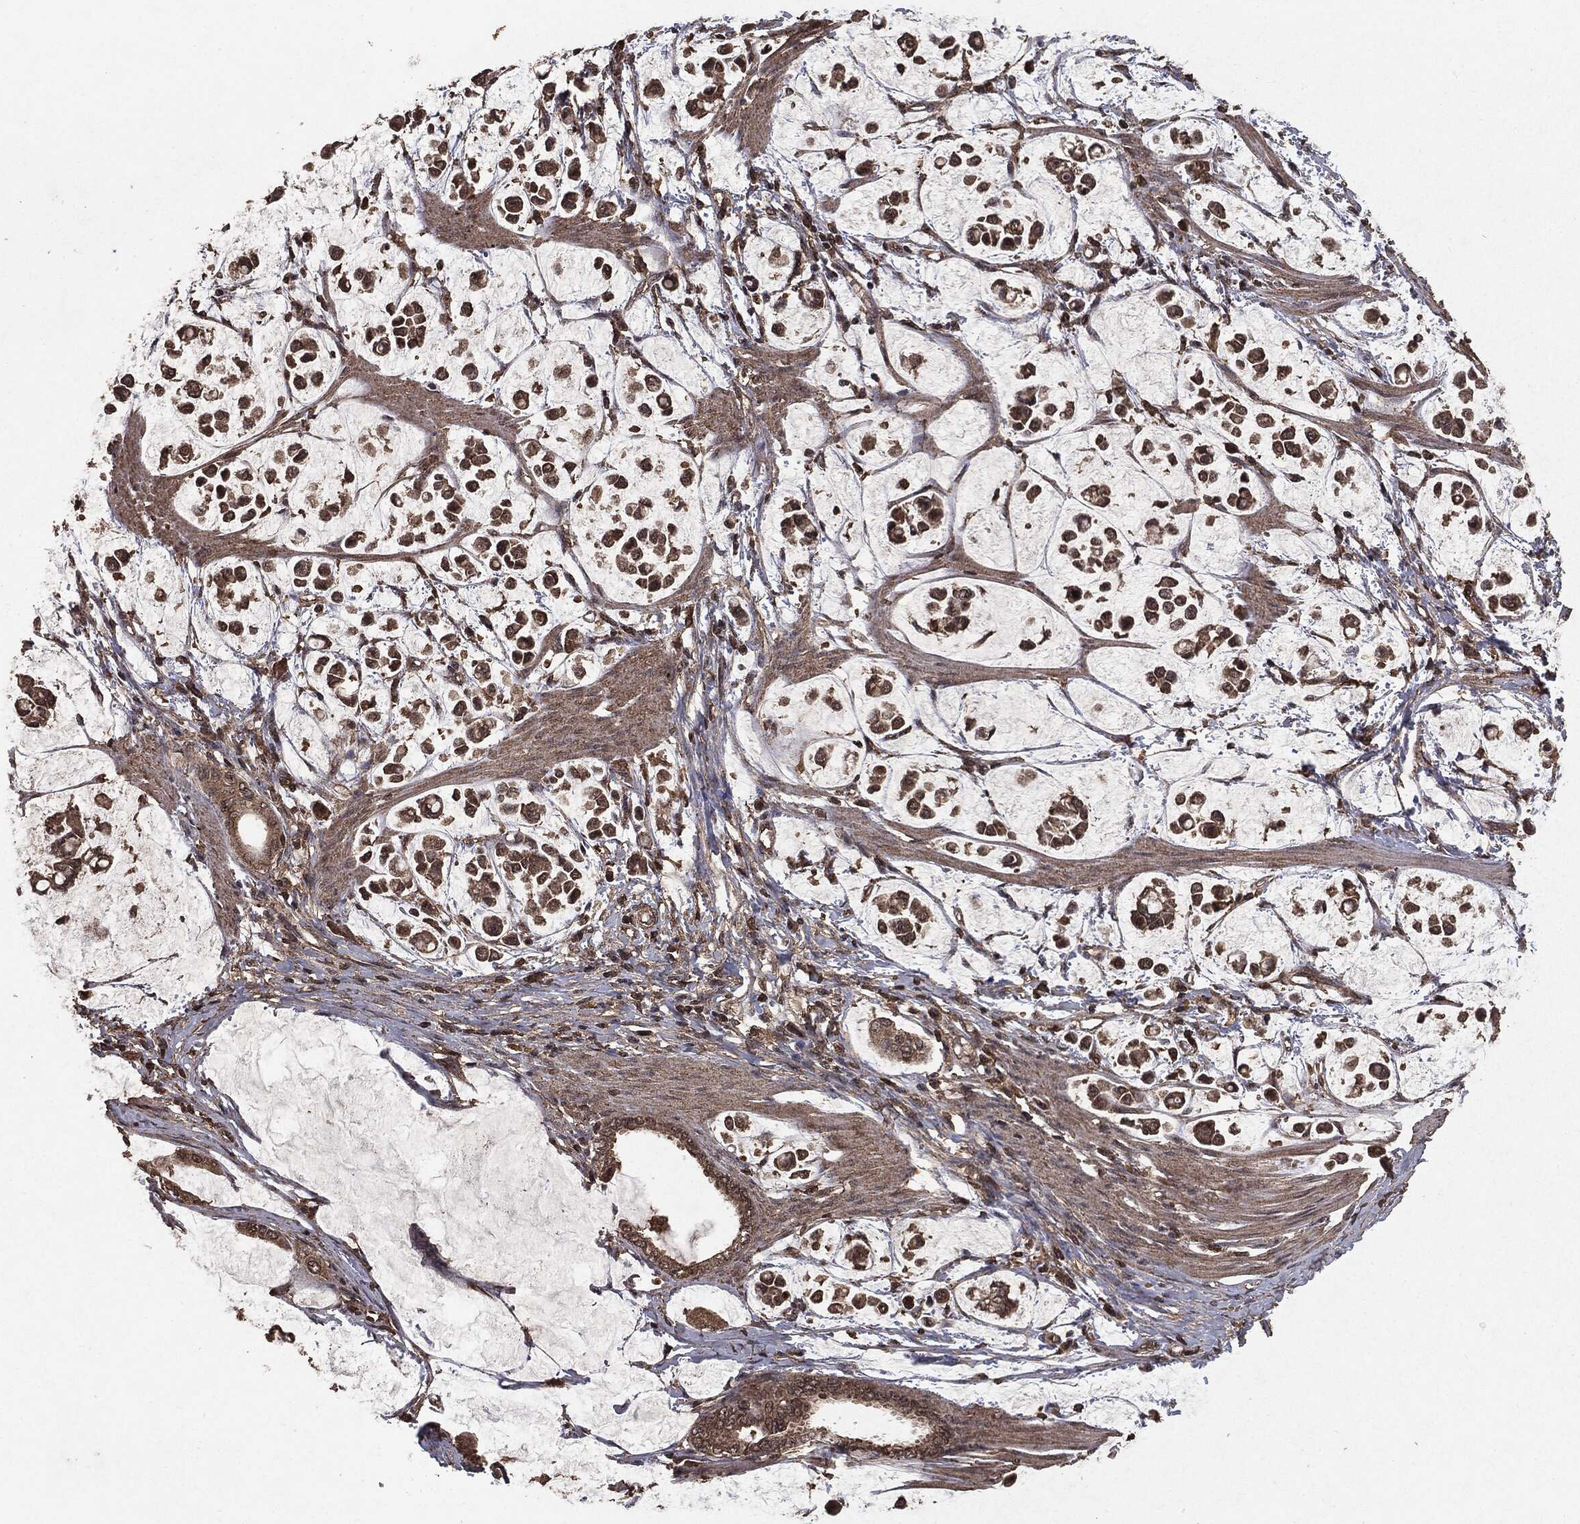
{"staining": {"intensity": "moderate", "quantity": ">75%", "location": "cytoplasmic/membranous"}, "tissue": "stomach cancer", "cell_type": "Tumor cells", "image_type": "cancer", "snomed": [{"axis": "morphology", "description": "Adenocarcinoma, NOS"}, {"axis": "topography", "description": "Stomach"}], "caption": "Tumor cells show medium levels of moderate cytoplasmic/membranous positivity in approximately >75% of cells in human adenocarcinoma (stomach). Using DAB (brown) and hematoxylin (blue) stains, captured at high magnification using brightfield microscopy.", "gene": "NME1", "patient": {"sex": "male", "age": 82}}